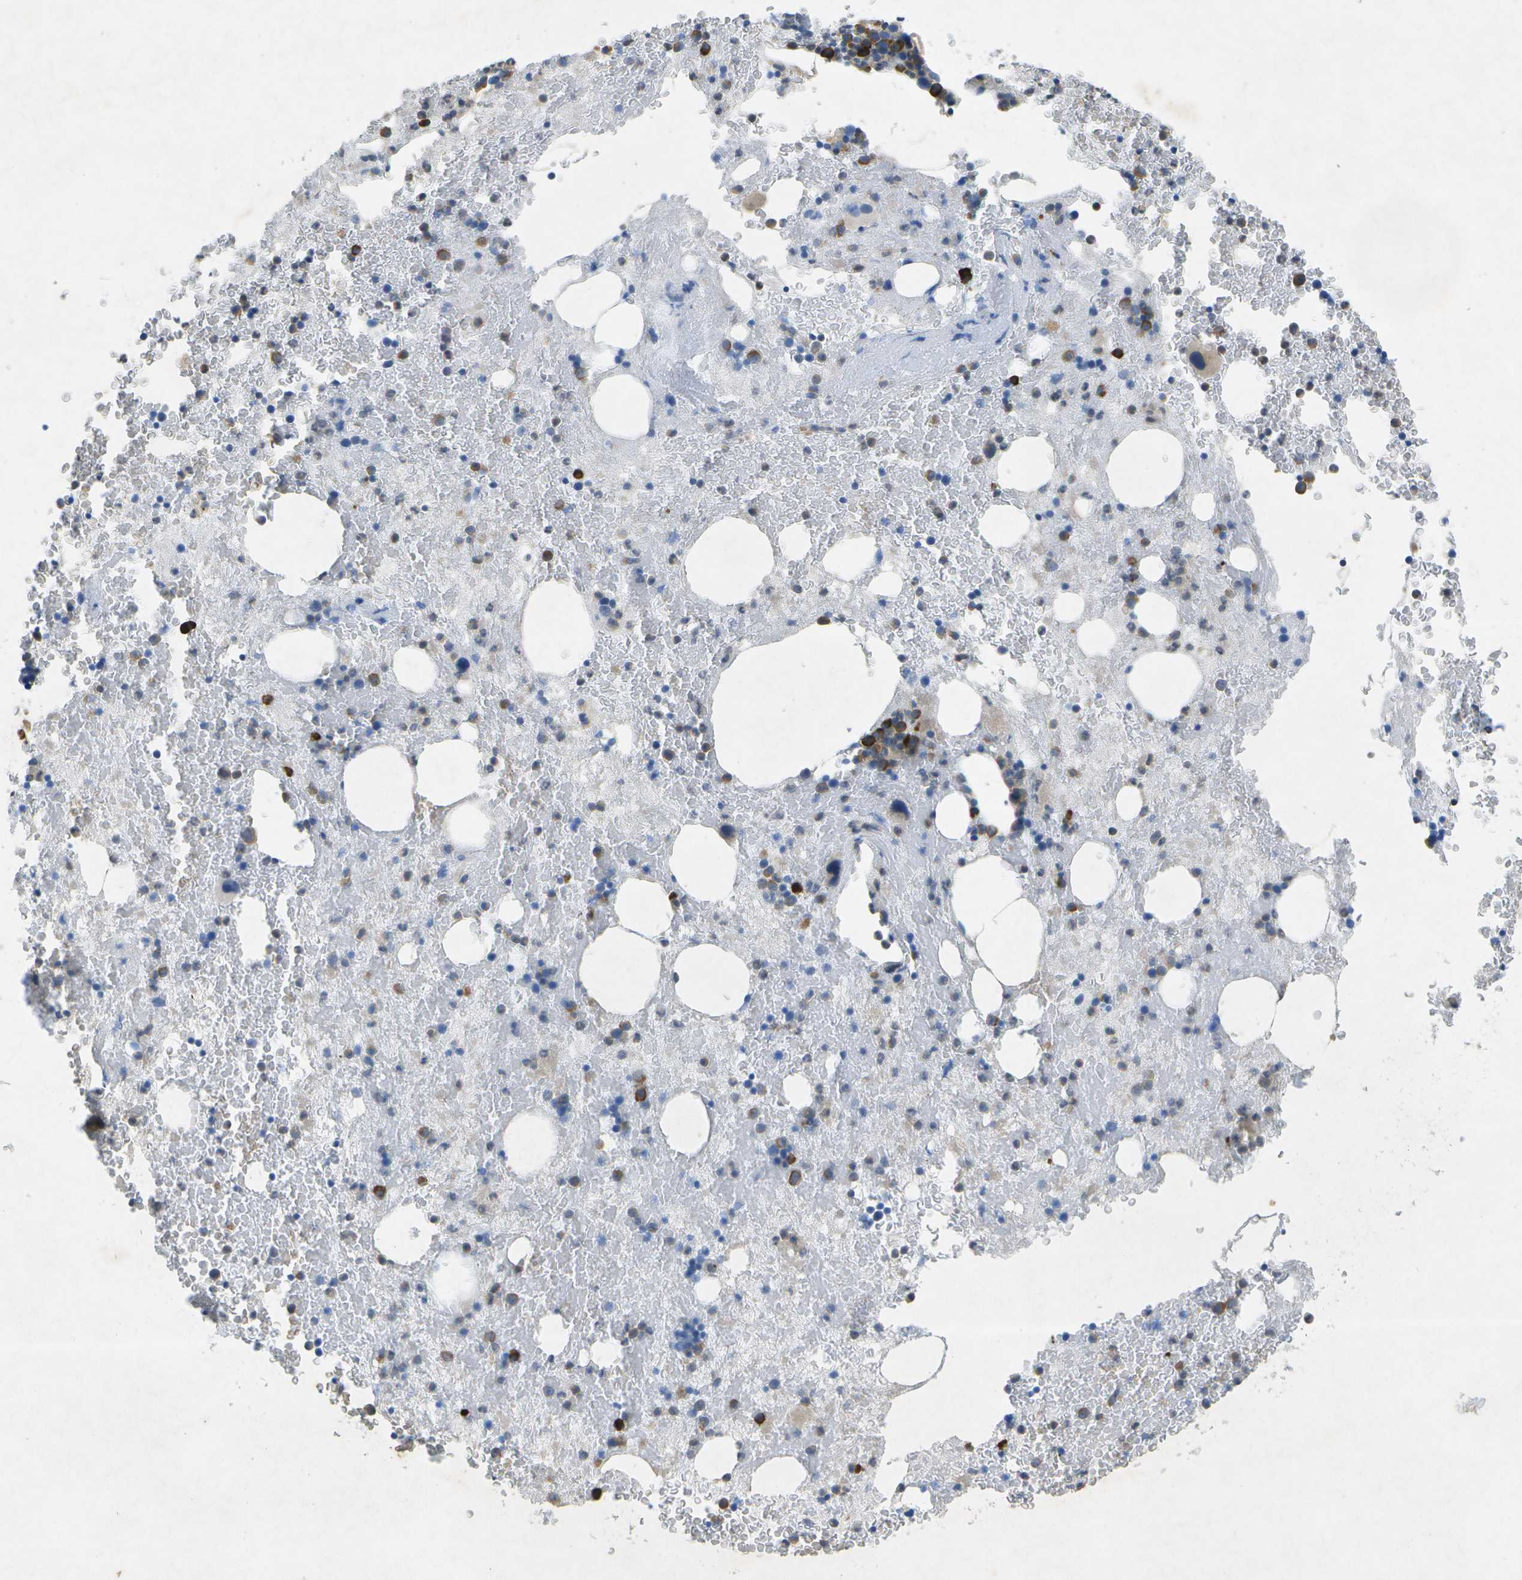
{"staining": {"intensity": "moderate", "quantity": "<25%", "location": "cytoplasmic/membranous"}, "tissue": "bone marrow", "cell_type": "Hematopoietic cells", "image_type": "normal", "snomed": [{"axis": "morphology", "description": "Normal tissue, NOS"}, {"axis": "morphology", "description": "Inflammation, NOS"}, {"axis": "topography", "description": "Bone marrow"}], "caption": "A photomicrograph showing moderate cytoplasmic/membranous staining in approximately <25% of hematopoietic cells in unremarkable bone marrow, as visualized by brown immunohistochemical staining.", "gene": "WNK2", "patient": {"sex": "male", "age": 63}}